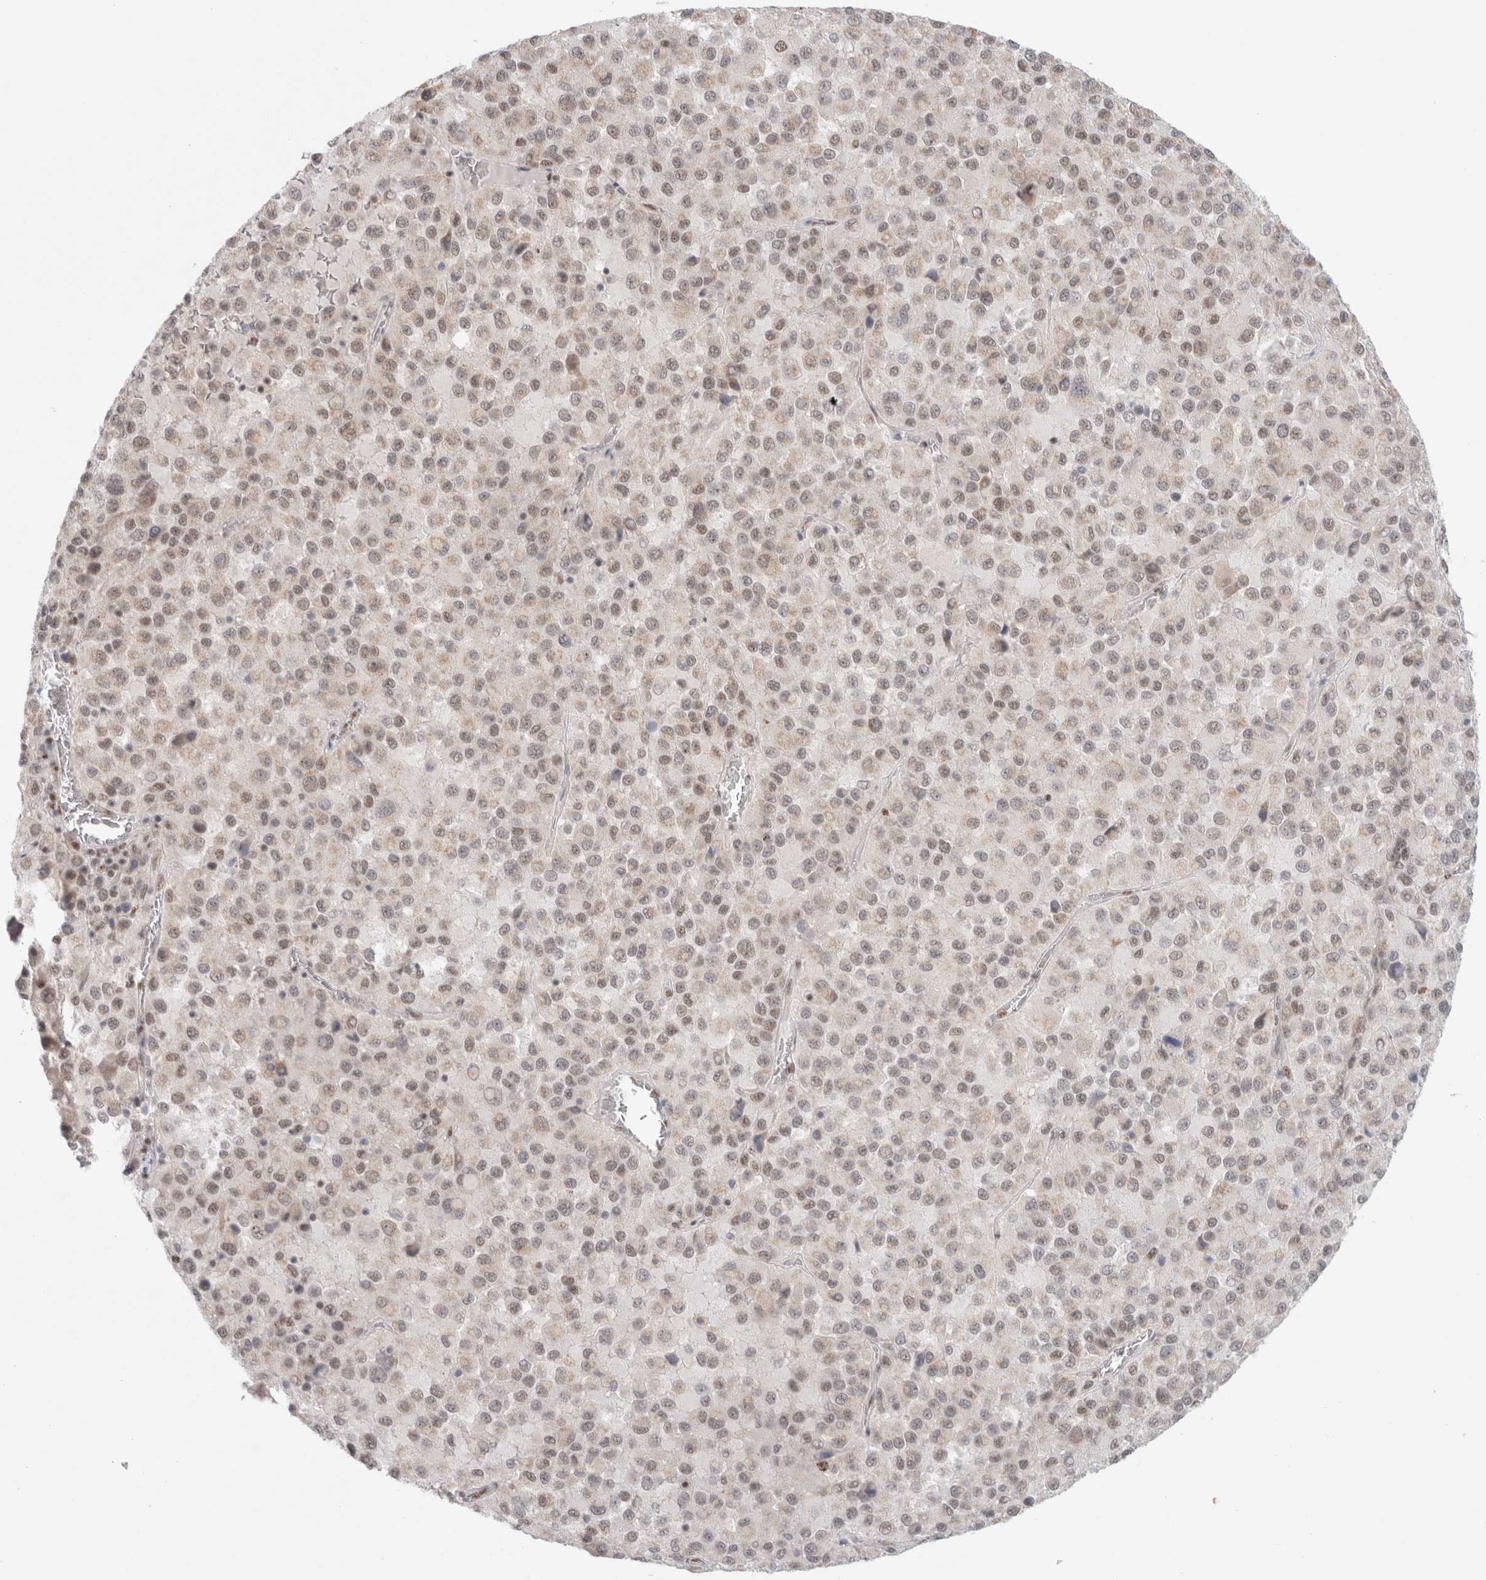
{"staining": {"intensity": "weak", "quantity": "25%-75%", "location": "nuclear"}, "tissue": "melanoma", "cell_type": "Tumor cells", "image_type": "cancer", "snomed": [{"axis": "morphology", "description": "Malignant melanoma, Metastatic site"}, {"axis": "topography", "description": "Lung"}], "caption": "Immunohistochemistry (IHC) of malignant melanoma (metastatic site) exhibits low levels of weak nuclear expression in about 25%-75% of tumor cells.", "gene": "TRMT12", "patient": {"sex": "male", "age": 64}}